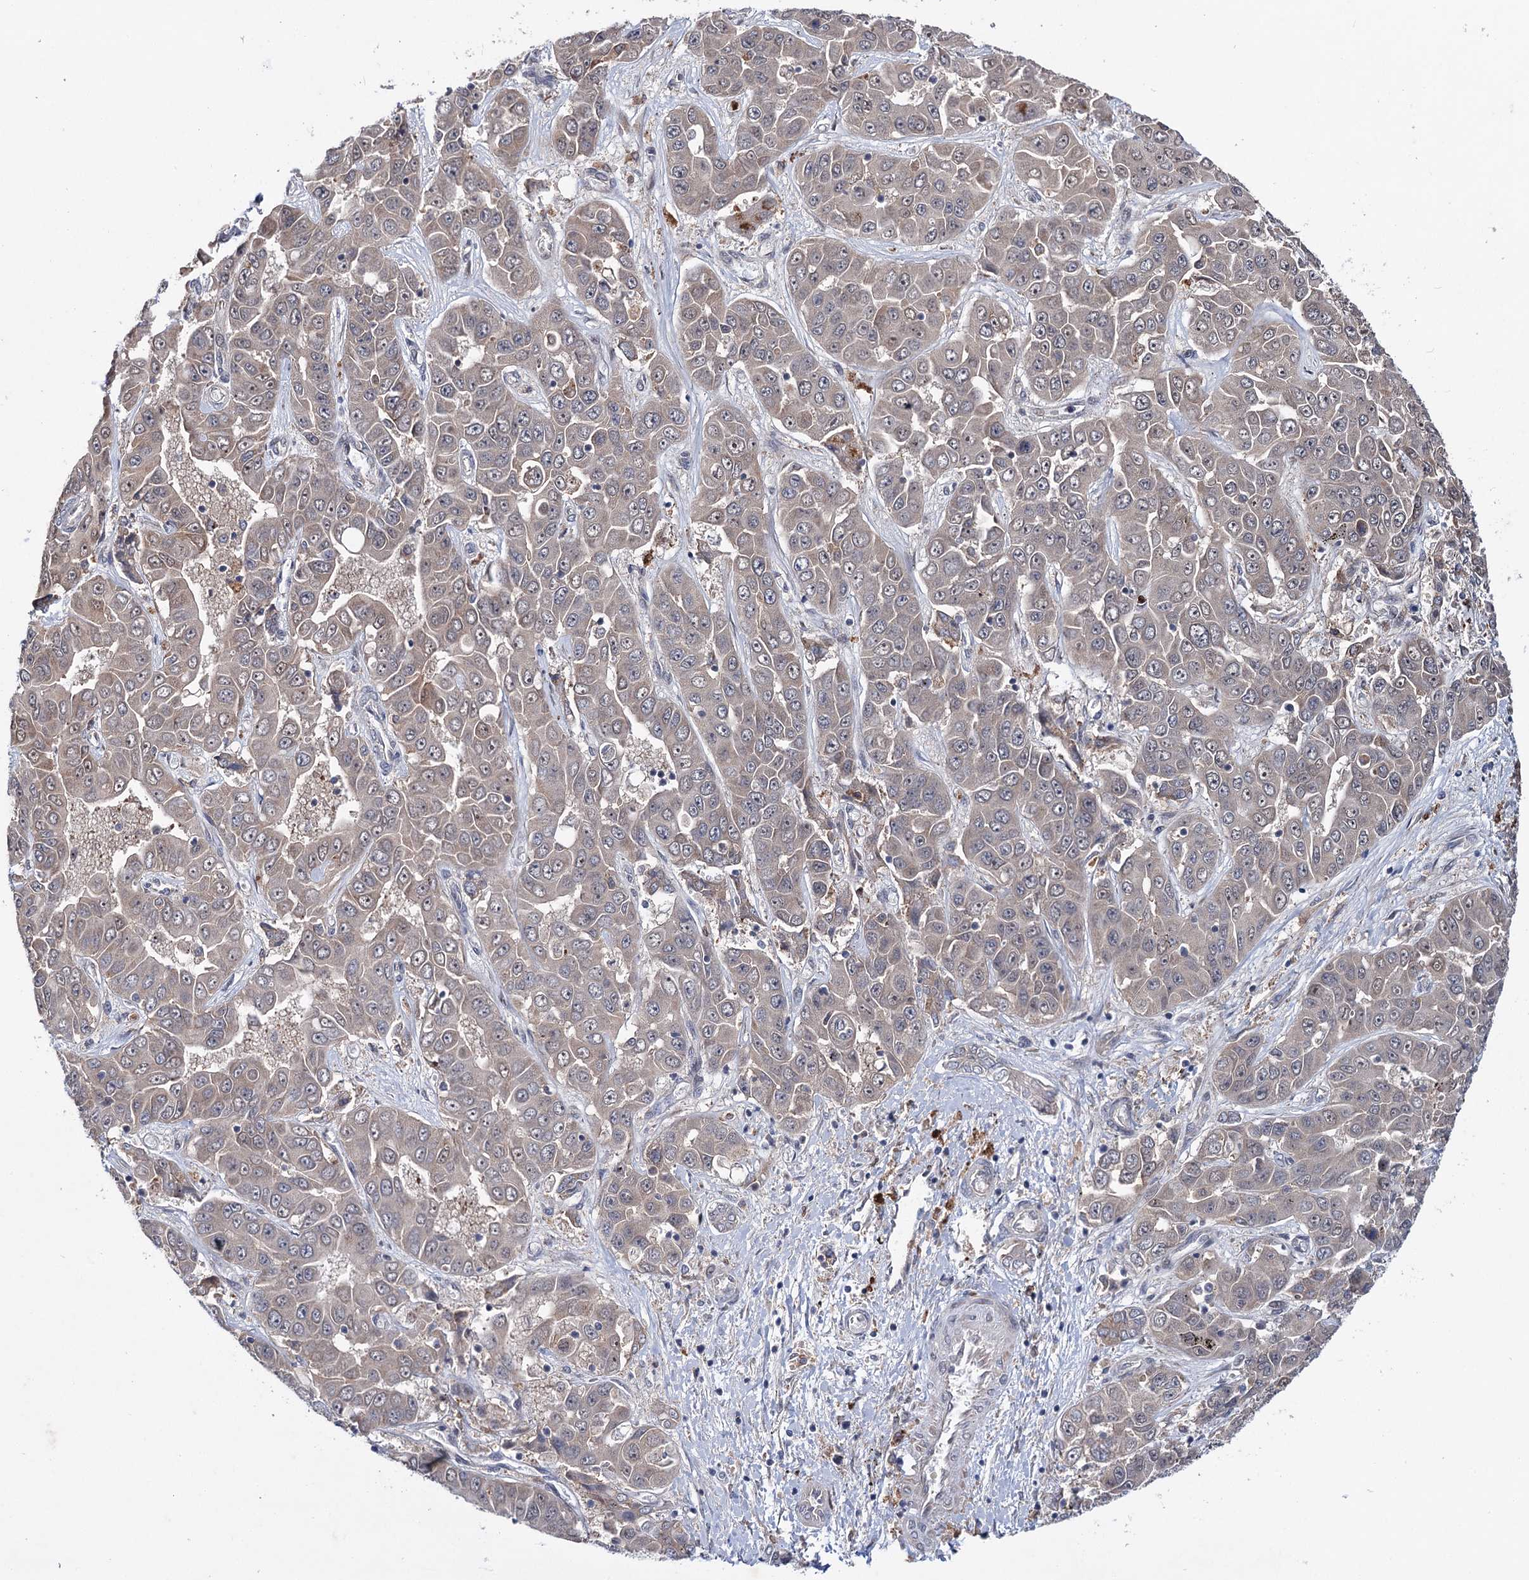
{"staining": {"intensity": "weak", "quantity": "<25%", "location": "cytoplasmic/membranous"}, "tissue": "liver cancer", "cell_type": "Tumor cells", "image_type": "cancer", "snomed": [{"axis": "morphology", "description": "Cholangiocarcinoma"}, {"axis": "topography", "description": "Liver"}], "caption": "Immunohistochemistry image of neoplastic tissue: liver cancer (cholangiocarcinoma) stained with DAB (3,3'-diaminobenzidine) exhibits no significant protein staining in tumor cells. The staining is performed using DAB (3,3'-diaminobenzidine) brown chromogen with nuclei counter-stained in using hematoxylin.", "gene": "PTPN3", "patient": {"sex": "female", "age": 52}}